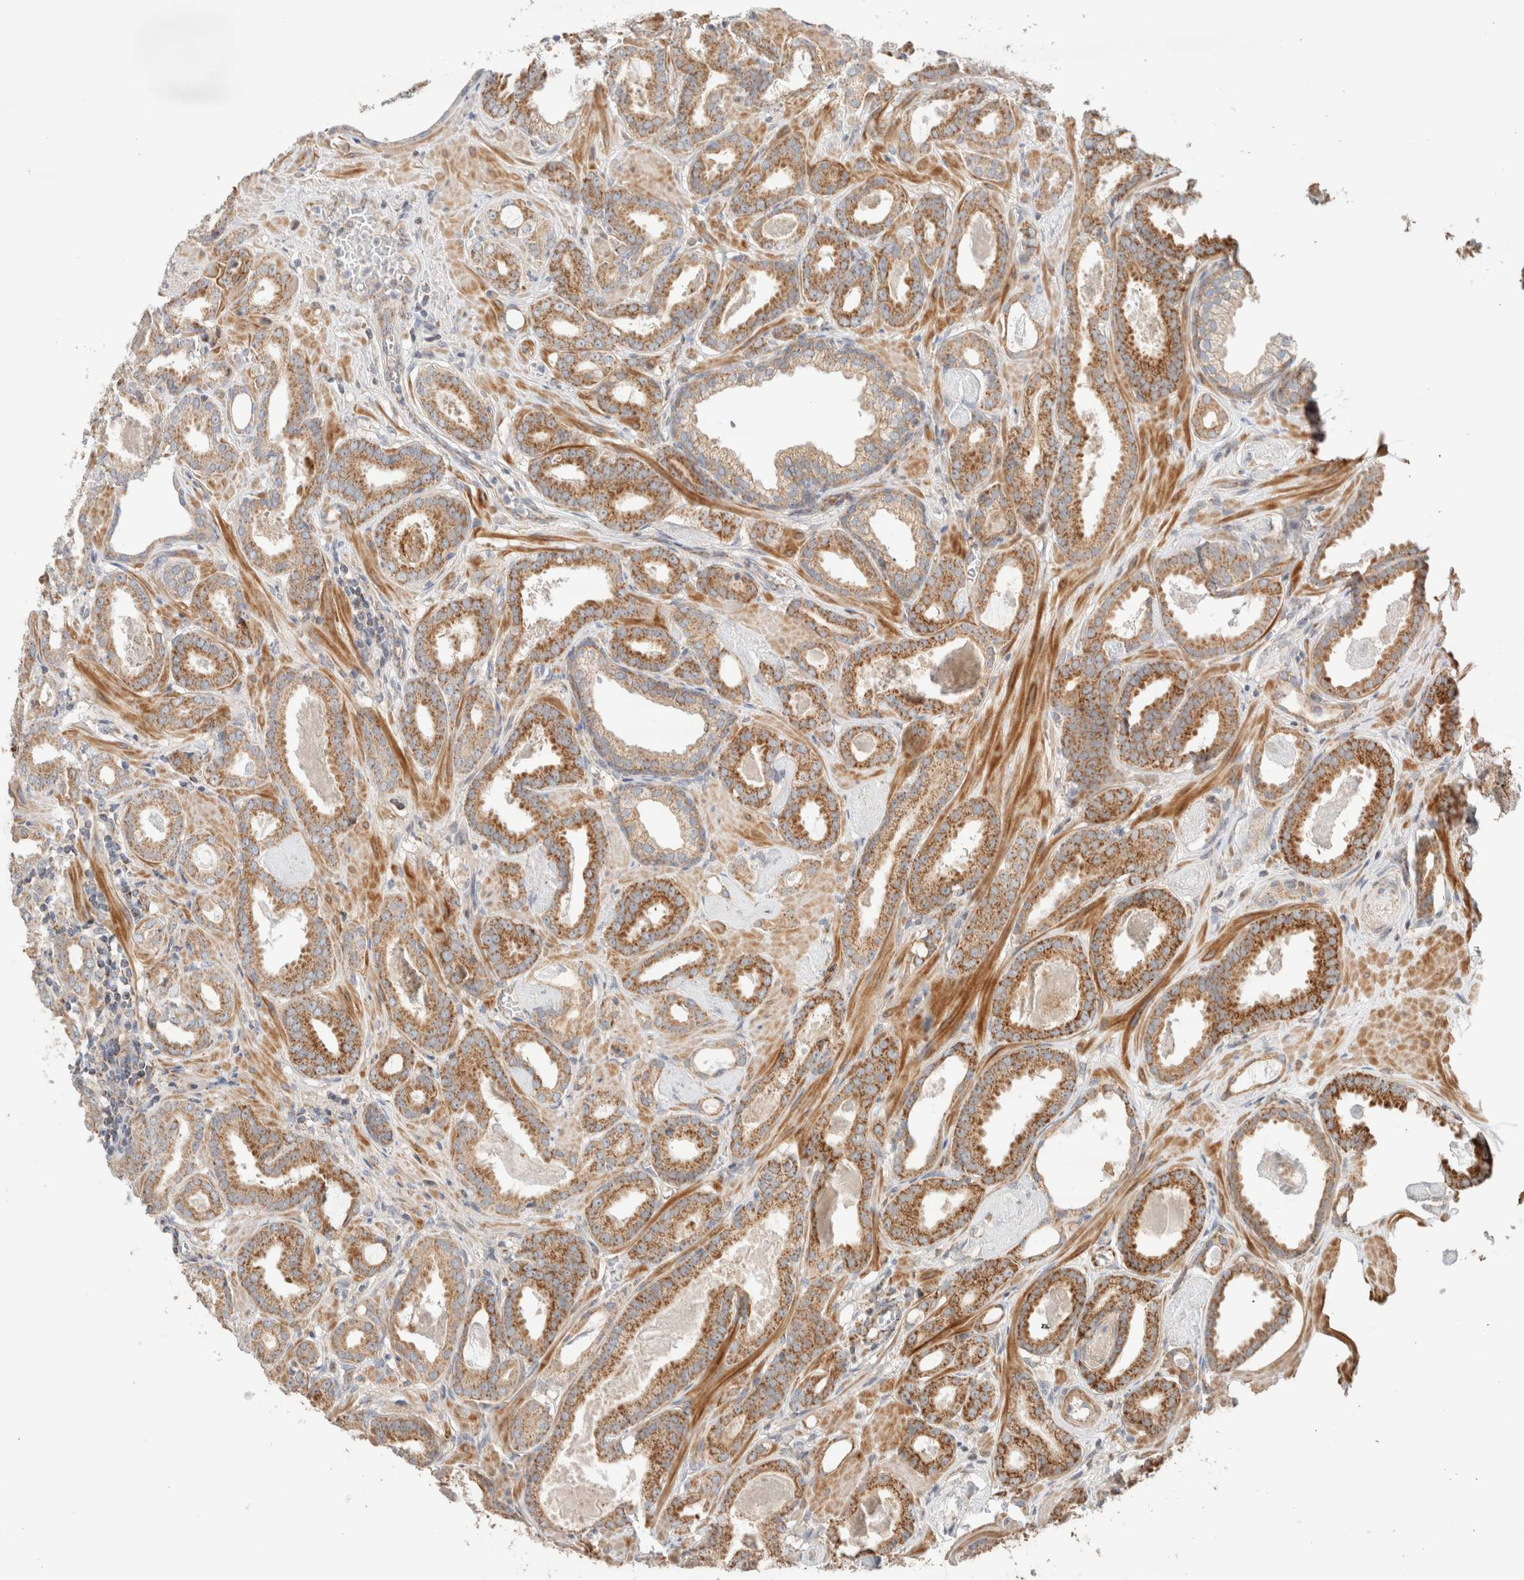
{"staining": {"intensity": "strong", "quantity": ">75%", "location": "cytoplasmic/membranous"}, "tissue": "prostate cancer", "cell_type": "Tumor cells", "image_type": "cancer", "snomed": [{"axis": "morphology", "description": "Adenocarcinoma, Low grade"}, {"axis": "topography", "description": "Prostate"}], "caption": "Immunohistochemical staining of prostate adenocarcinoma (low-grade) reveals high levels of strong cytoplasmic/membranous staining in approximately >75% of tumor cells.", "gene": "MRM3", "patient": {"sex": "male", "age": 53}}